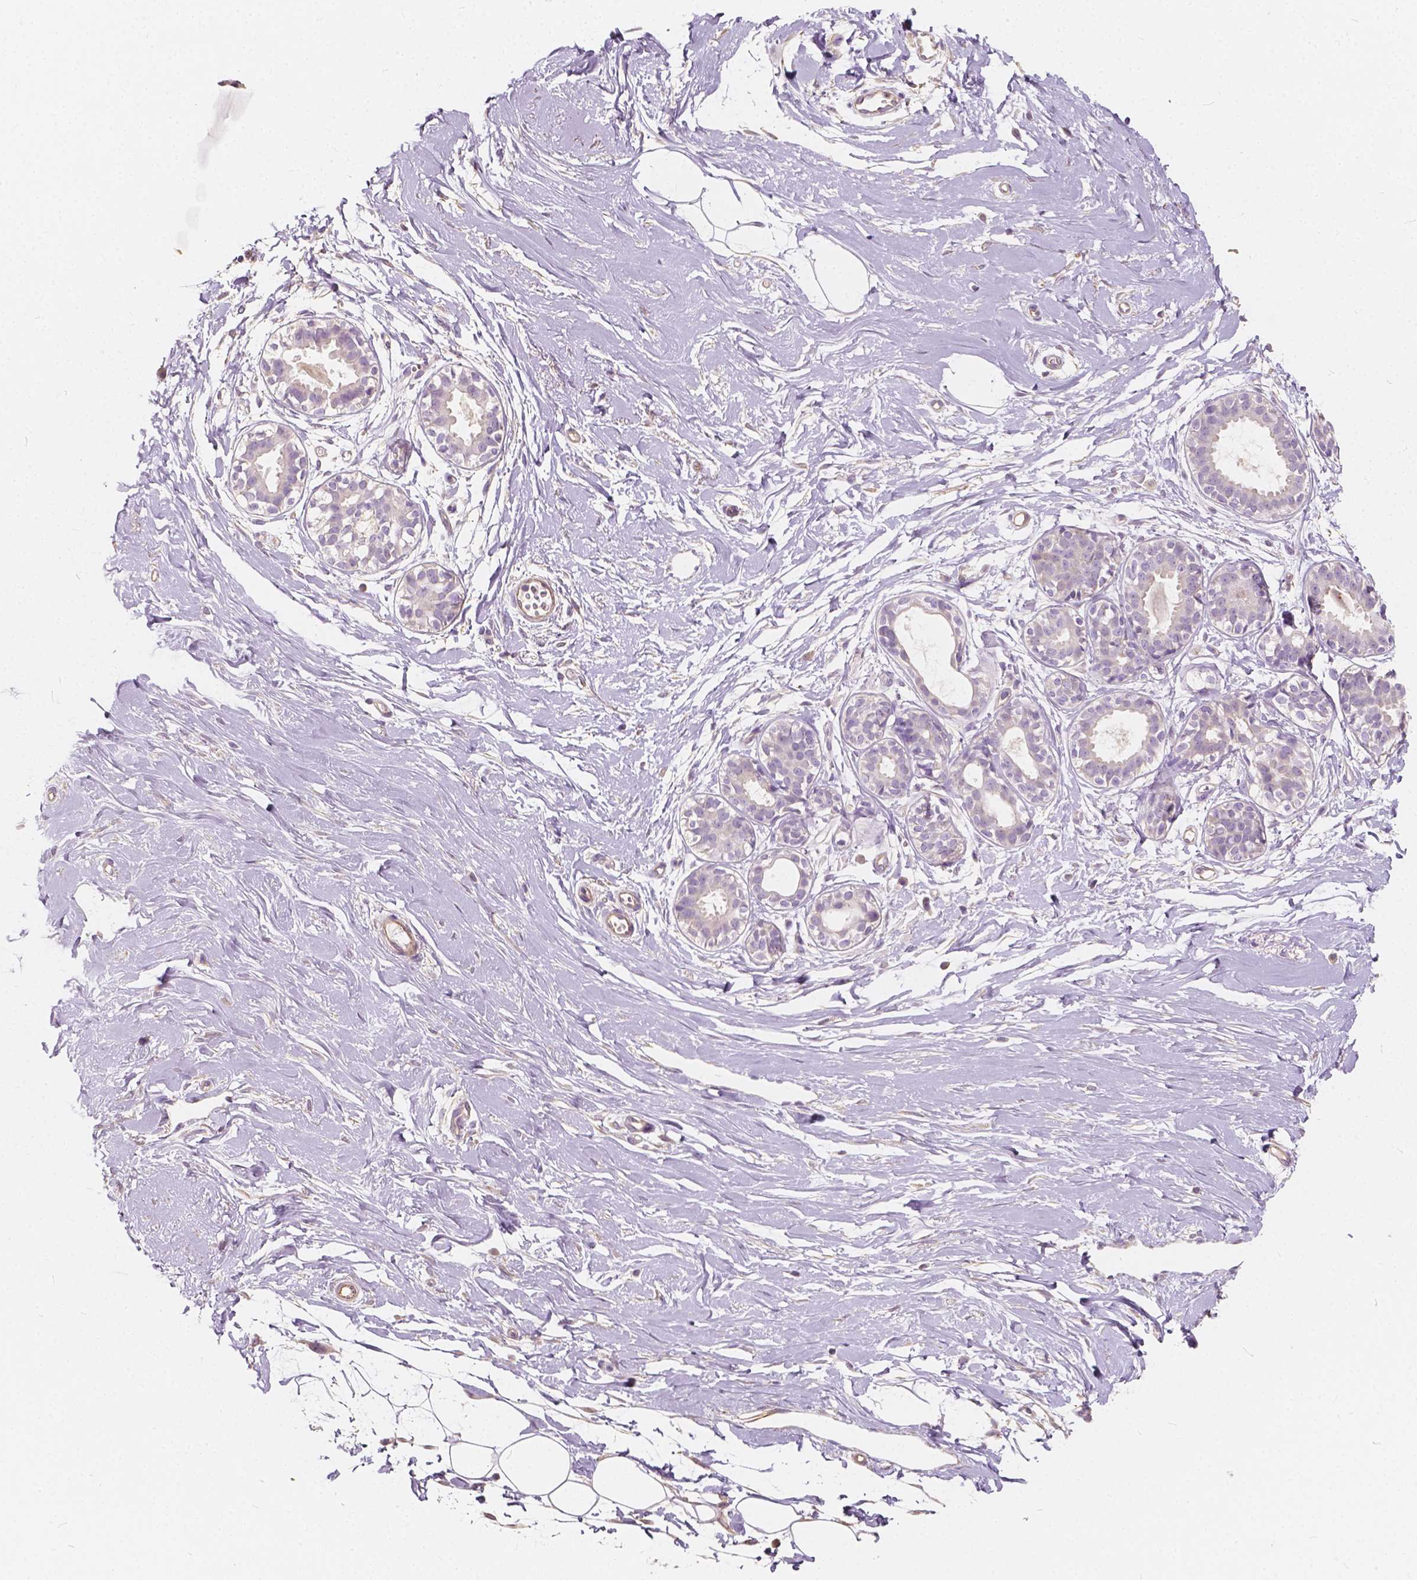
{"staining": {"intensity": "negative", "quantity": "none", "location": "none"}, "tissue": "breast", "cell_type": "Adipocytes", "image_type": "normal", "snomed": [{"axis": "morphology", "description": "Normal tissue, NOS"}, {"axis": "topography", "description": "Breast"}], "caption": "Breast stained for a protein using immunohistochemistry (IHC) displays no staining adipocytes.", "gene": "KIAA0513", "patient": {"sex": "female", "age": 49}}